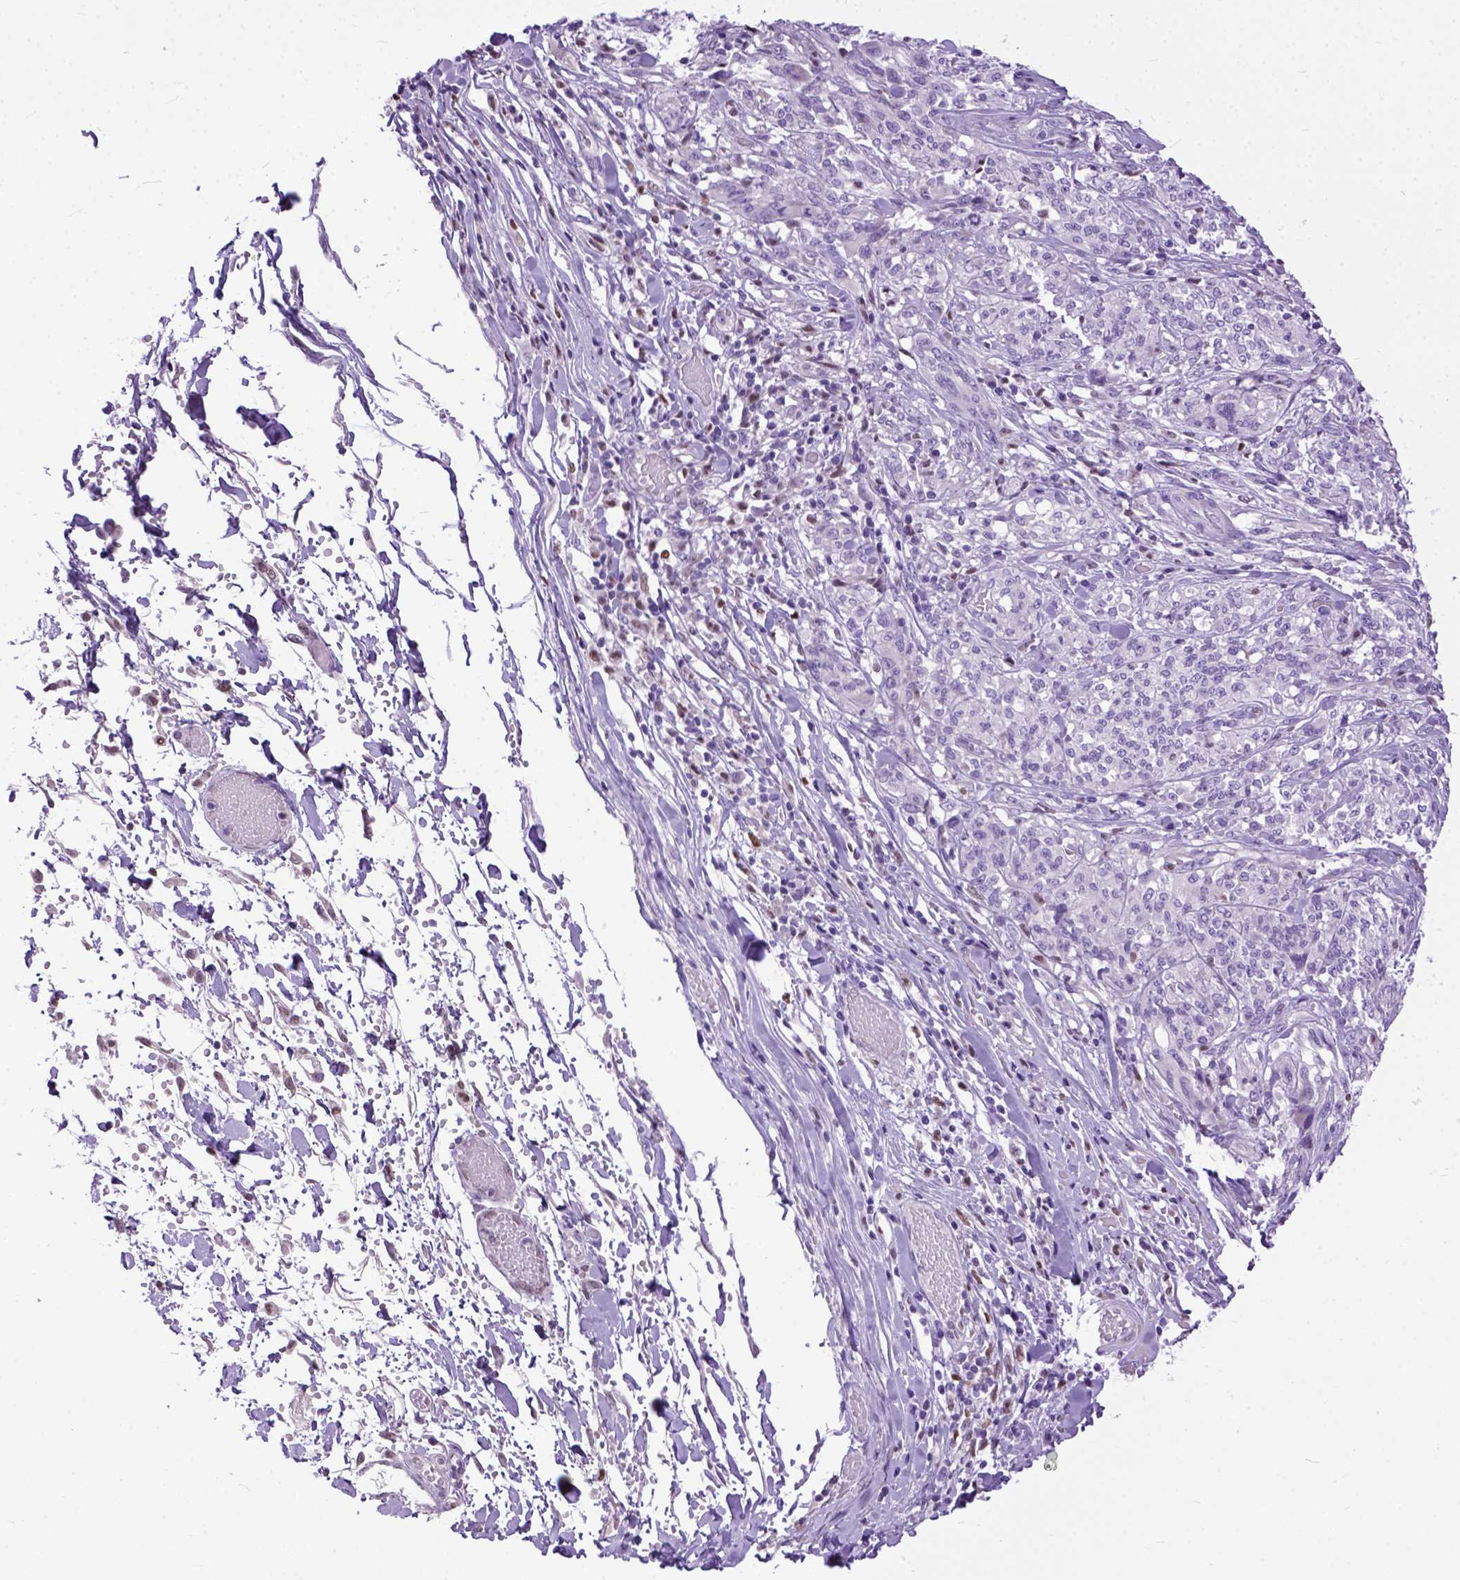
{"staining": {"intensity": "negative", "quantity": "none", "location": "none"}, "tissue": "melanoma", "cell_type": "Tumor cells", "image_type": "cancer", "snomed": [{"axis": "morphology", "description": "Malignant melanoma, NOS"}, {"axis": "topography", "description": "Skin"}], "caption": "High magnification brightfield microscopy of malignant melanoma stained with DAB (brown) and counterstained with hematoxylin (blue): tumor cells show no significant staining. (DAB (3,3'-diaminobenzidine) immunohistochemistry (IHC), high magnification).", "gene": "CRB1", "patient": {"sex": "female", "age": 91}}